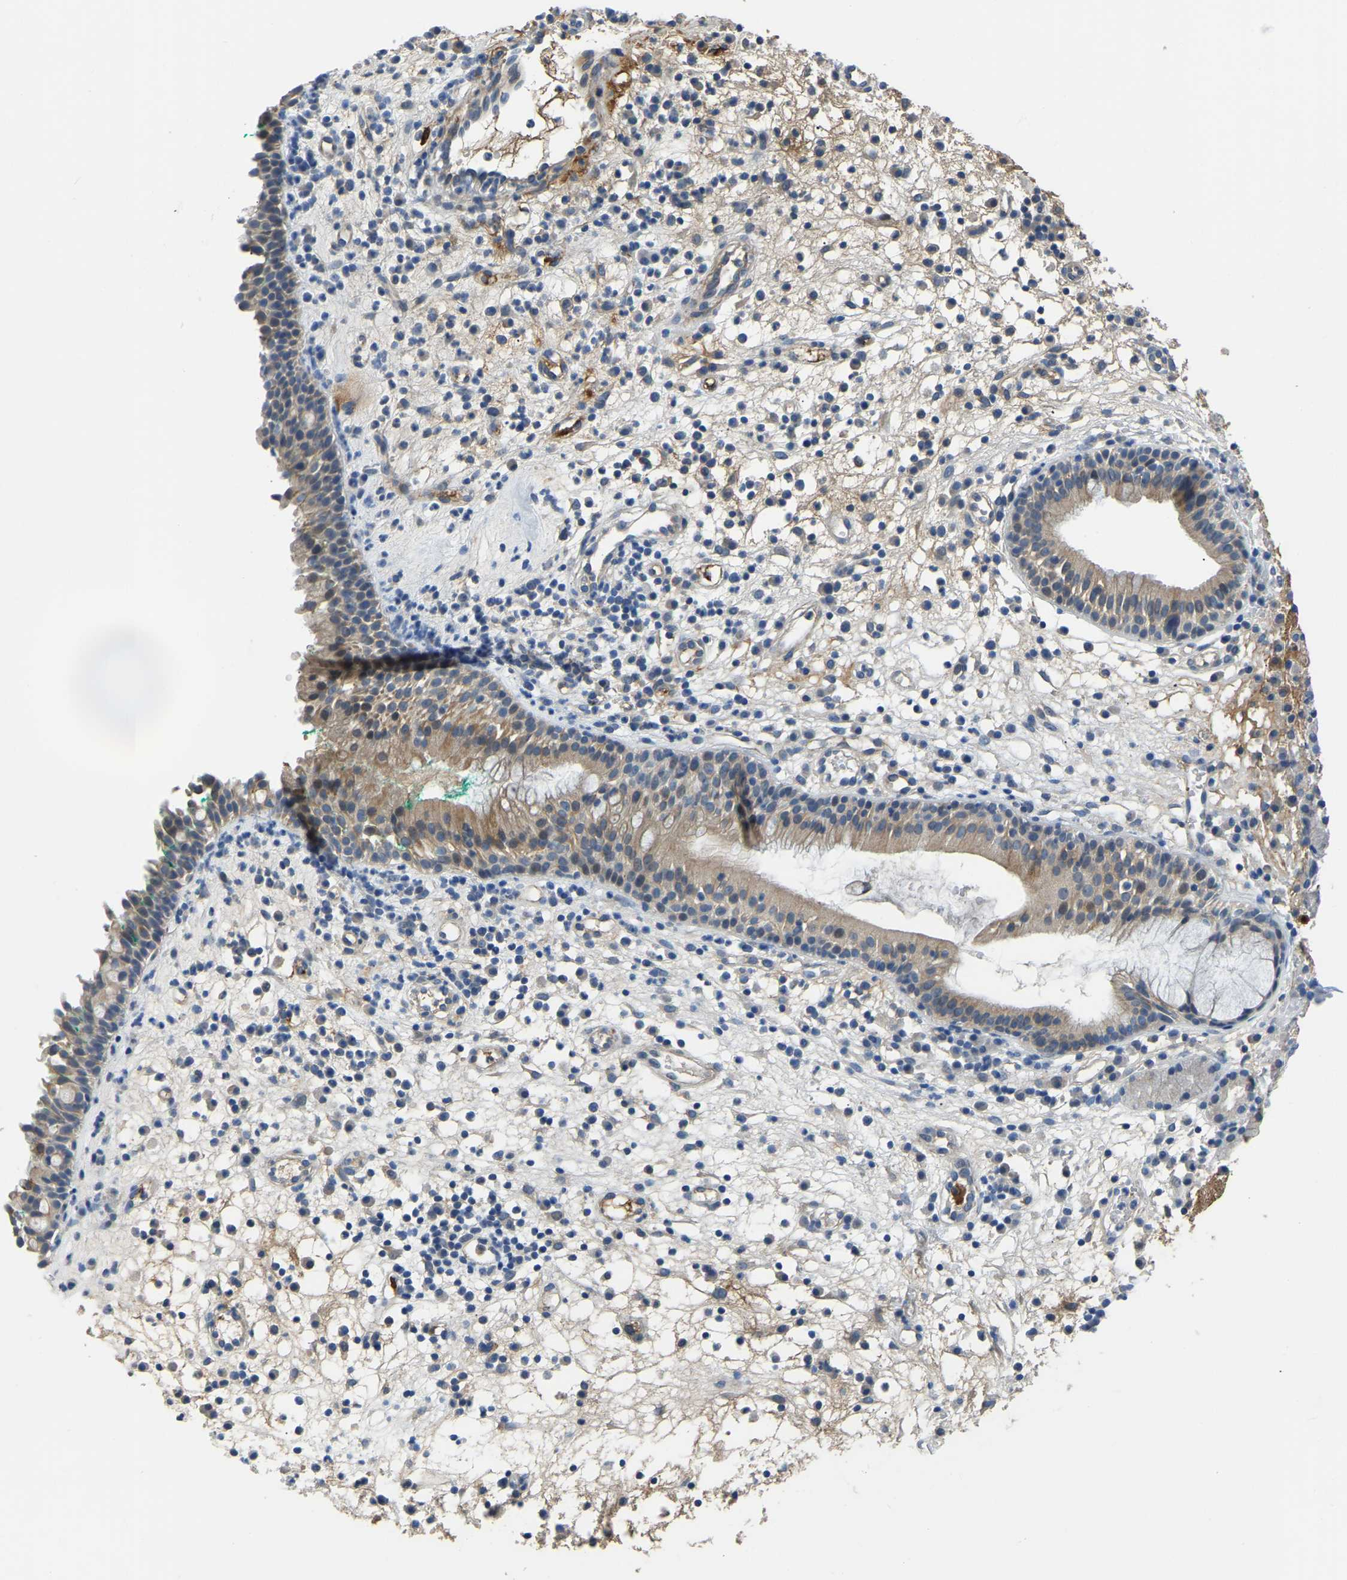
{"staining": {"intensity": "moderate", "quantity": ">75%", "location": "cytoplasmic/membranous"}, "tissue": "nasopharynx", "cell_type": "Respiratory epithelial cells", "image_type": "normal", "snomed": [{"axis": "morphology", "description": "Normal tissue, NOS"}, {"axis": "morphology", "description": "Basal cell carcinoma"}, {"axis": "topography", "description": "Cartilage tissue"}, {"axis": "topography", "description": "Nasopharynx"}, {"axis": "topography", "description": "Oral tissue"}], "caption": "The micrograph demonstrates immunohistochemical staining of benign nasopharynx. There is moderate cytoplasmic/membranous positivity is identified in about >75% of respiratory epithelial cells. The protein of interest is shown in brown color, while the nuclei are stained blue.", "gene": "HIGD2B", "patient": {"sex": "female", "age": 77}}